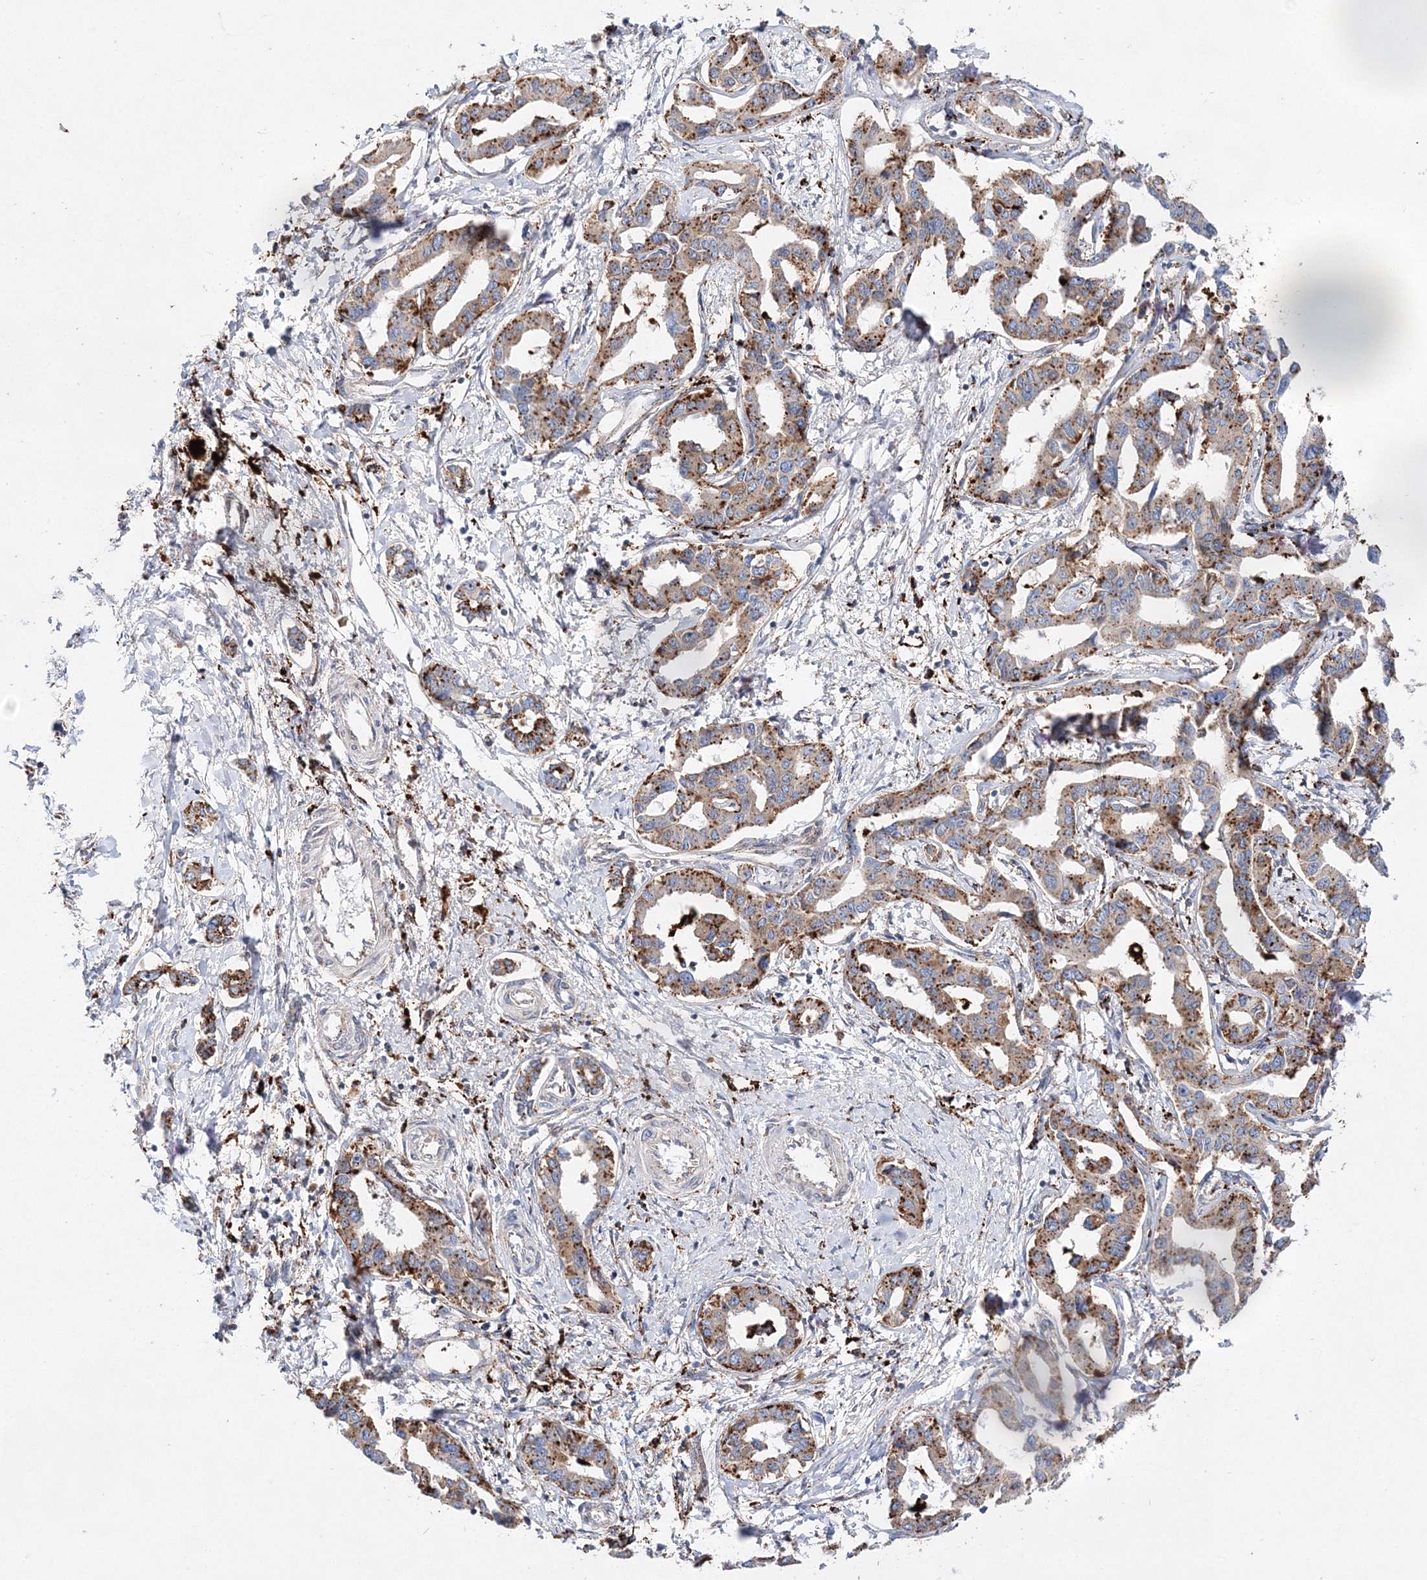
{"staining": {"intensity": "moderate", "quantity": ">75%", "location": "cytoplasmic/membranous"}, "tissue": "liver cancer", "cell_type": "Tumor cells", "image_type": "cancer", "snomed": [{"axis": "morphology", "description": "Cholangiocarcinoma"}, {"axis": "topography", "description": "Liver"}], "caption": "The image displays staining of cholangiocarcinoma (liver), revealing moderate cytoplasmic/membranous protein positivity (brown color) within tumor cells.", "gene": "C3orf38", "patient": {"sex": "male", "age": 59}}